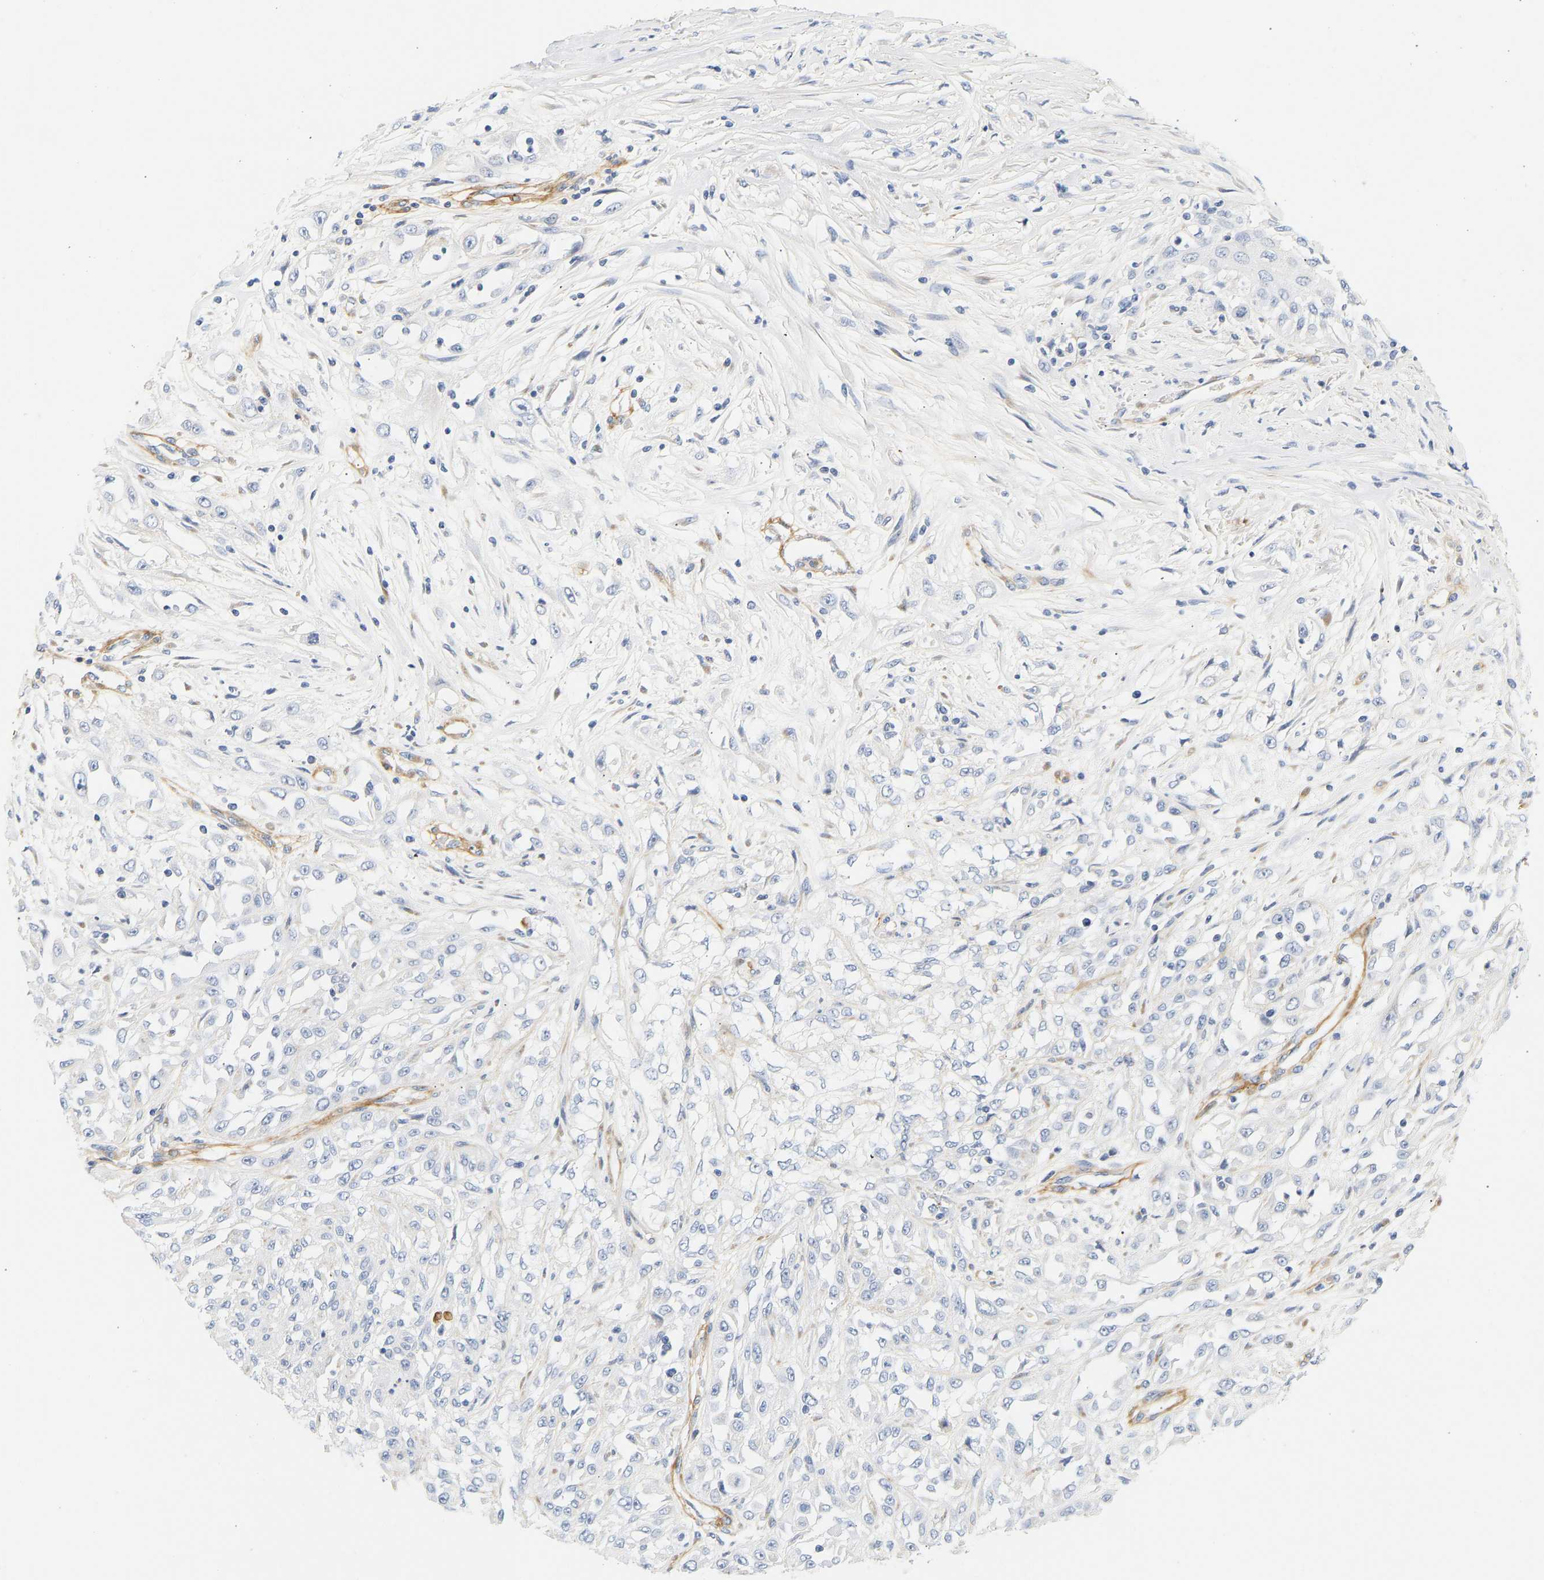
{"staining": {"intensity": "negative", "quantity": "none", "location": "none"}, "tissue": "skin cancer", "cell_type": "Tumor cells", "image_type": "cancer", "snomed": [{"axis": "morphology", "description": "Squamous cell carcinoma, NOS"}, {"axis": "morphology", "description": "Squamous cell carcinoma, metastatic, NOS"}, {"axis": "topography", "description": "Skin"}, {"axis": "topography", "description": "Lymph node"}], "caption": "Human skin cancer stained for a protein using immunohistochemistry demonstrates no staining in tumor cells.", "gene": "SLC30A7", "patient": {"sex": "male", "age": 75}}